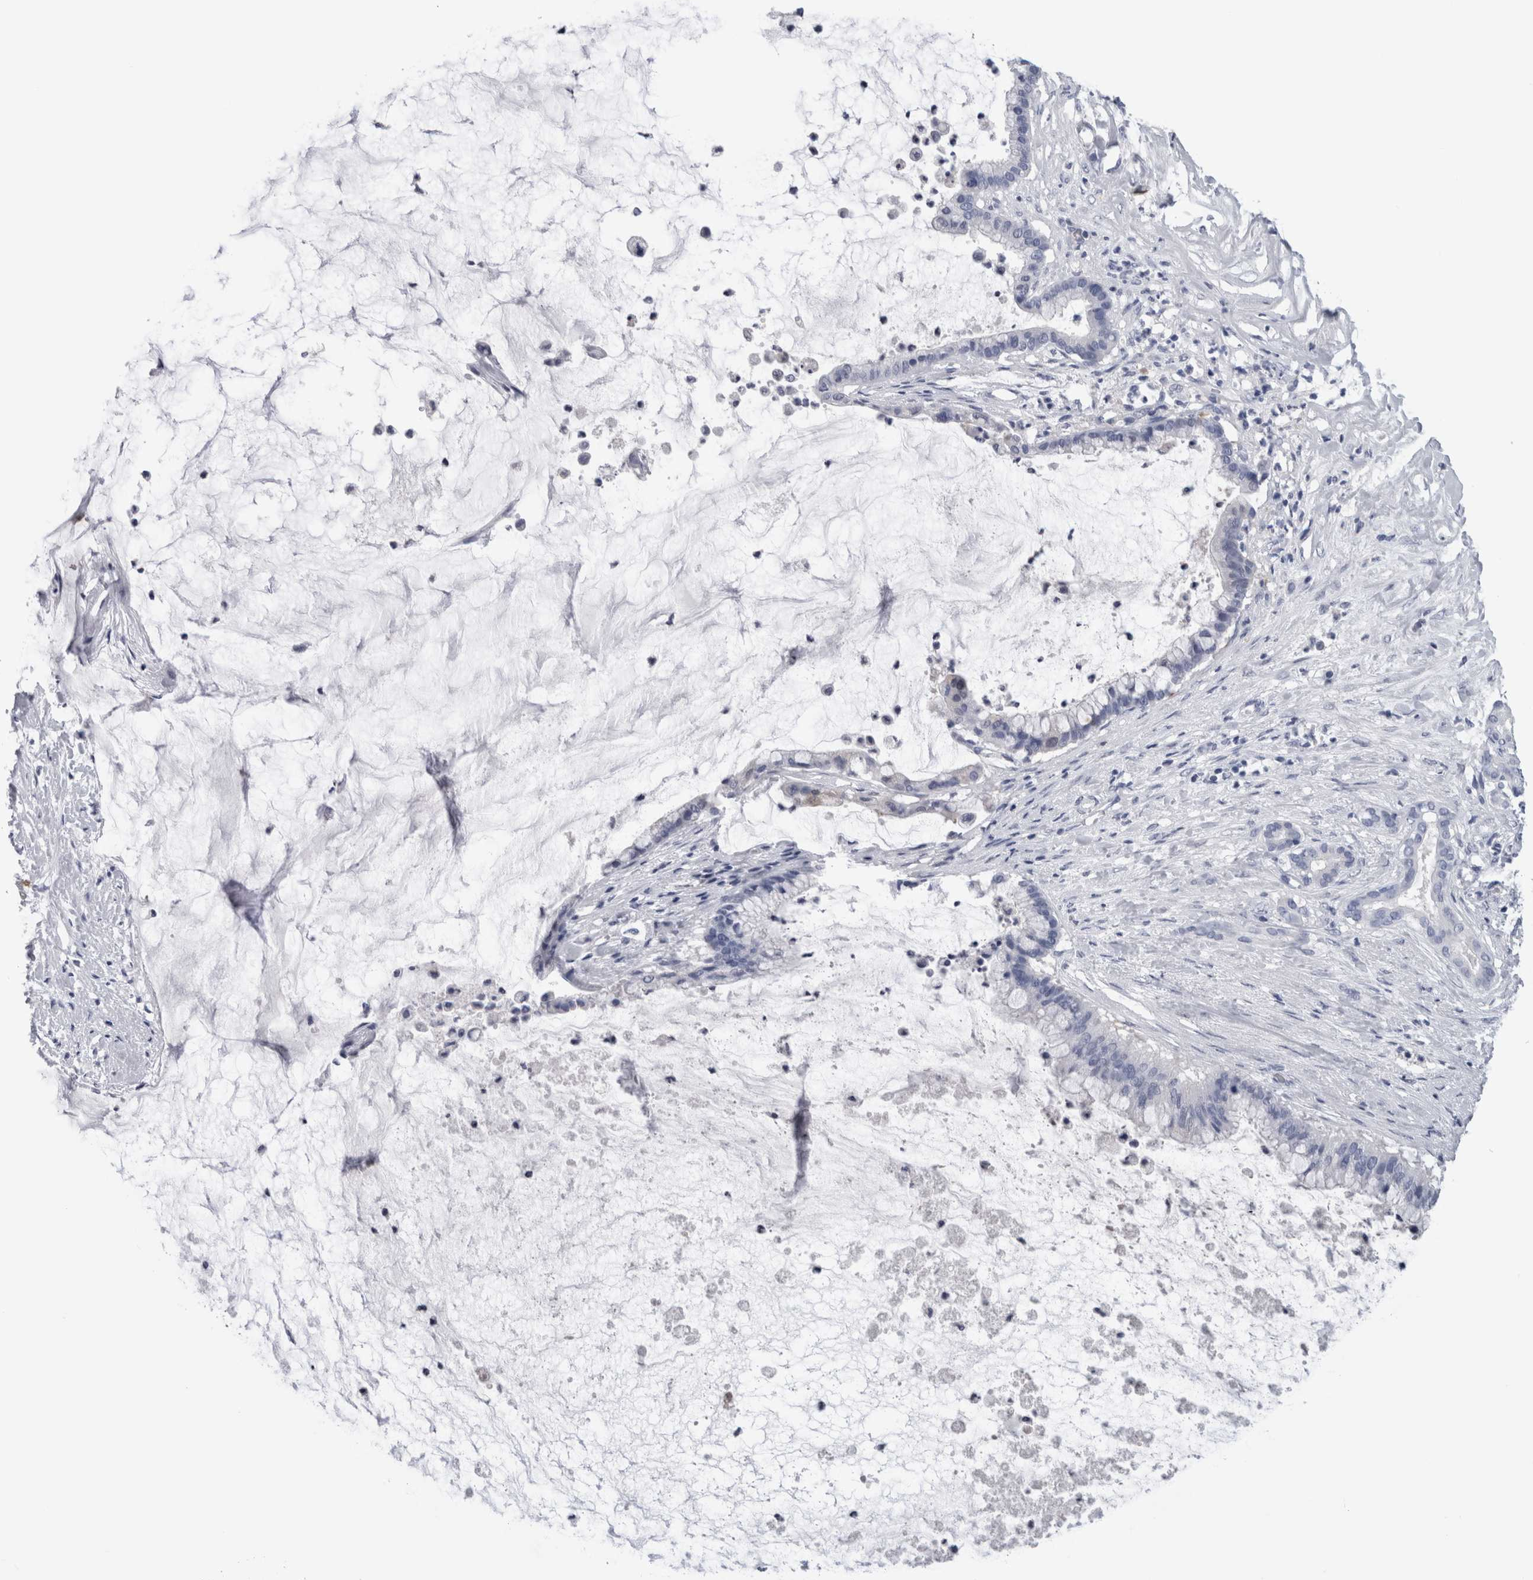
{"staining": {"intensity": "negative", "quantity": "none", "location": "none"}, "tissue": "pancreatic cancer", "cell_type": "Tumor cells", "image_type": "cancer", "snomed": [{"axis": "morphology", "description": "Adenocarcinoma, NOS"}, {"axis": "topography", "description": "Pancreas"}], "caption": "A high-resolution histopathology image shows immunohistochemistry (IHC) staining of pancreatic cancer (adenocarcinoma), which shows no significant positivity in tumor cells.", "gene": "CA8", "patient": {"sex": "male", "age": 41}}